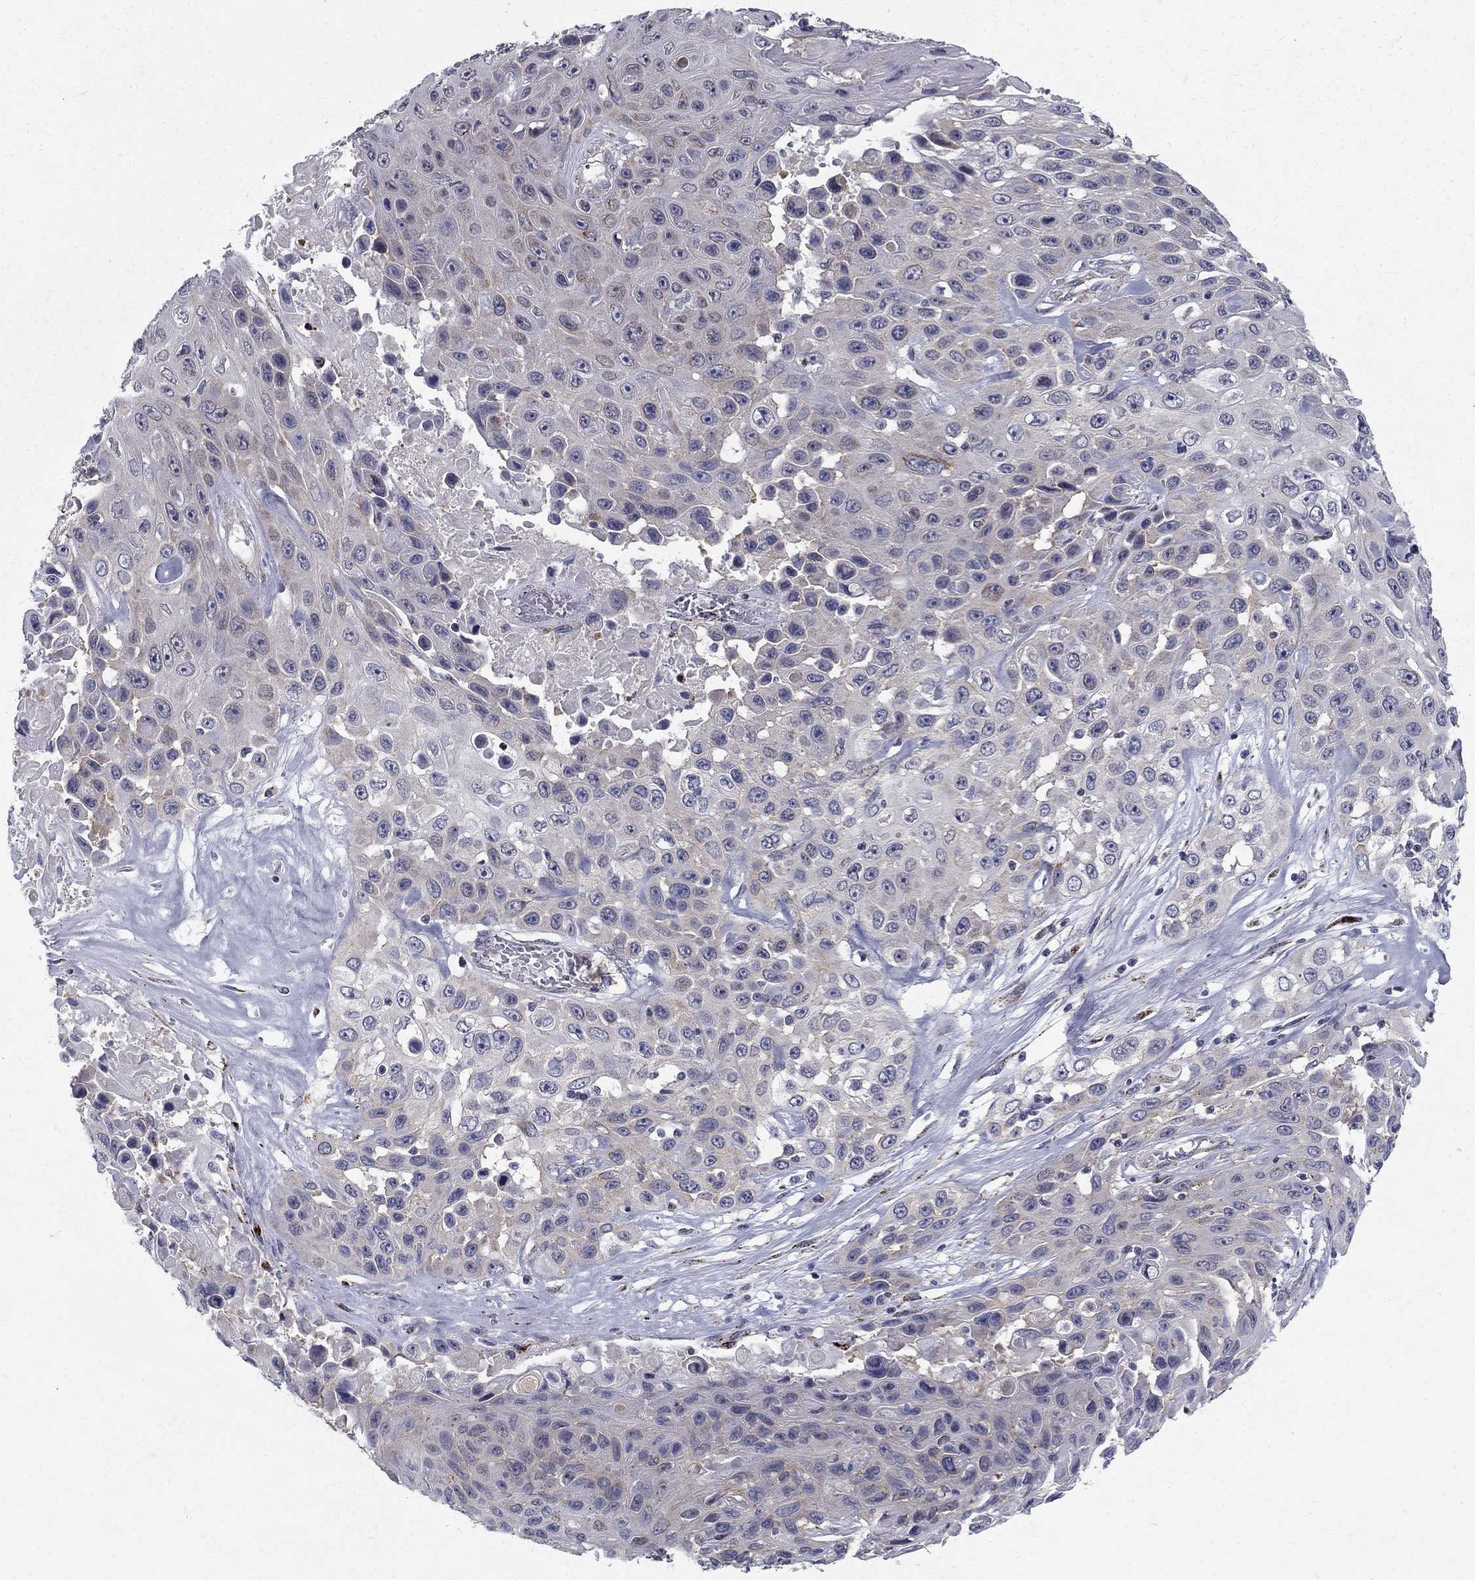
{"staining": {"intensity": "negative", "quantity": "none", "location": "none"}, "tissue": "skin cancer", "cell_type": "Tumor cells", "image_type": "cancer", "snomed": [{"axis": "morphology", "description": "Squamous cell carcinoma, NOS"}, {"axis": "topography", "description": "Skin"}], "caption": "Immunohistochemistry (IHC) histopathology image of squamous cell carcinoma (skin) stained for a protein (brown), which exhibits no positivity in tumor cells. (DAB (3,3'-diaminobenzidine) immunohistochemistry with hematoxylin counter stain).", "gene": "CLIC6", "patient": {"sex": "male", "age": 82}}